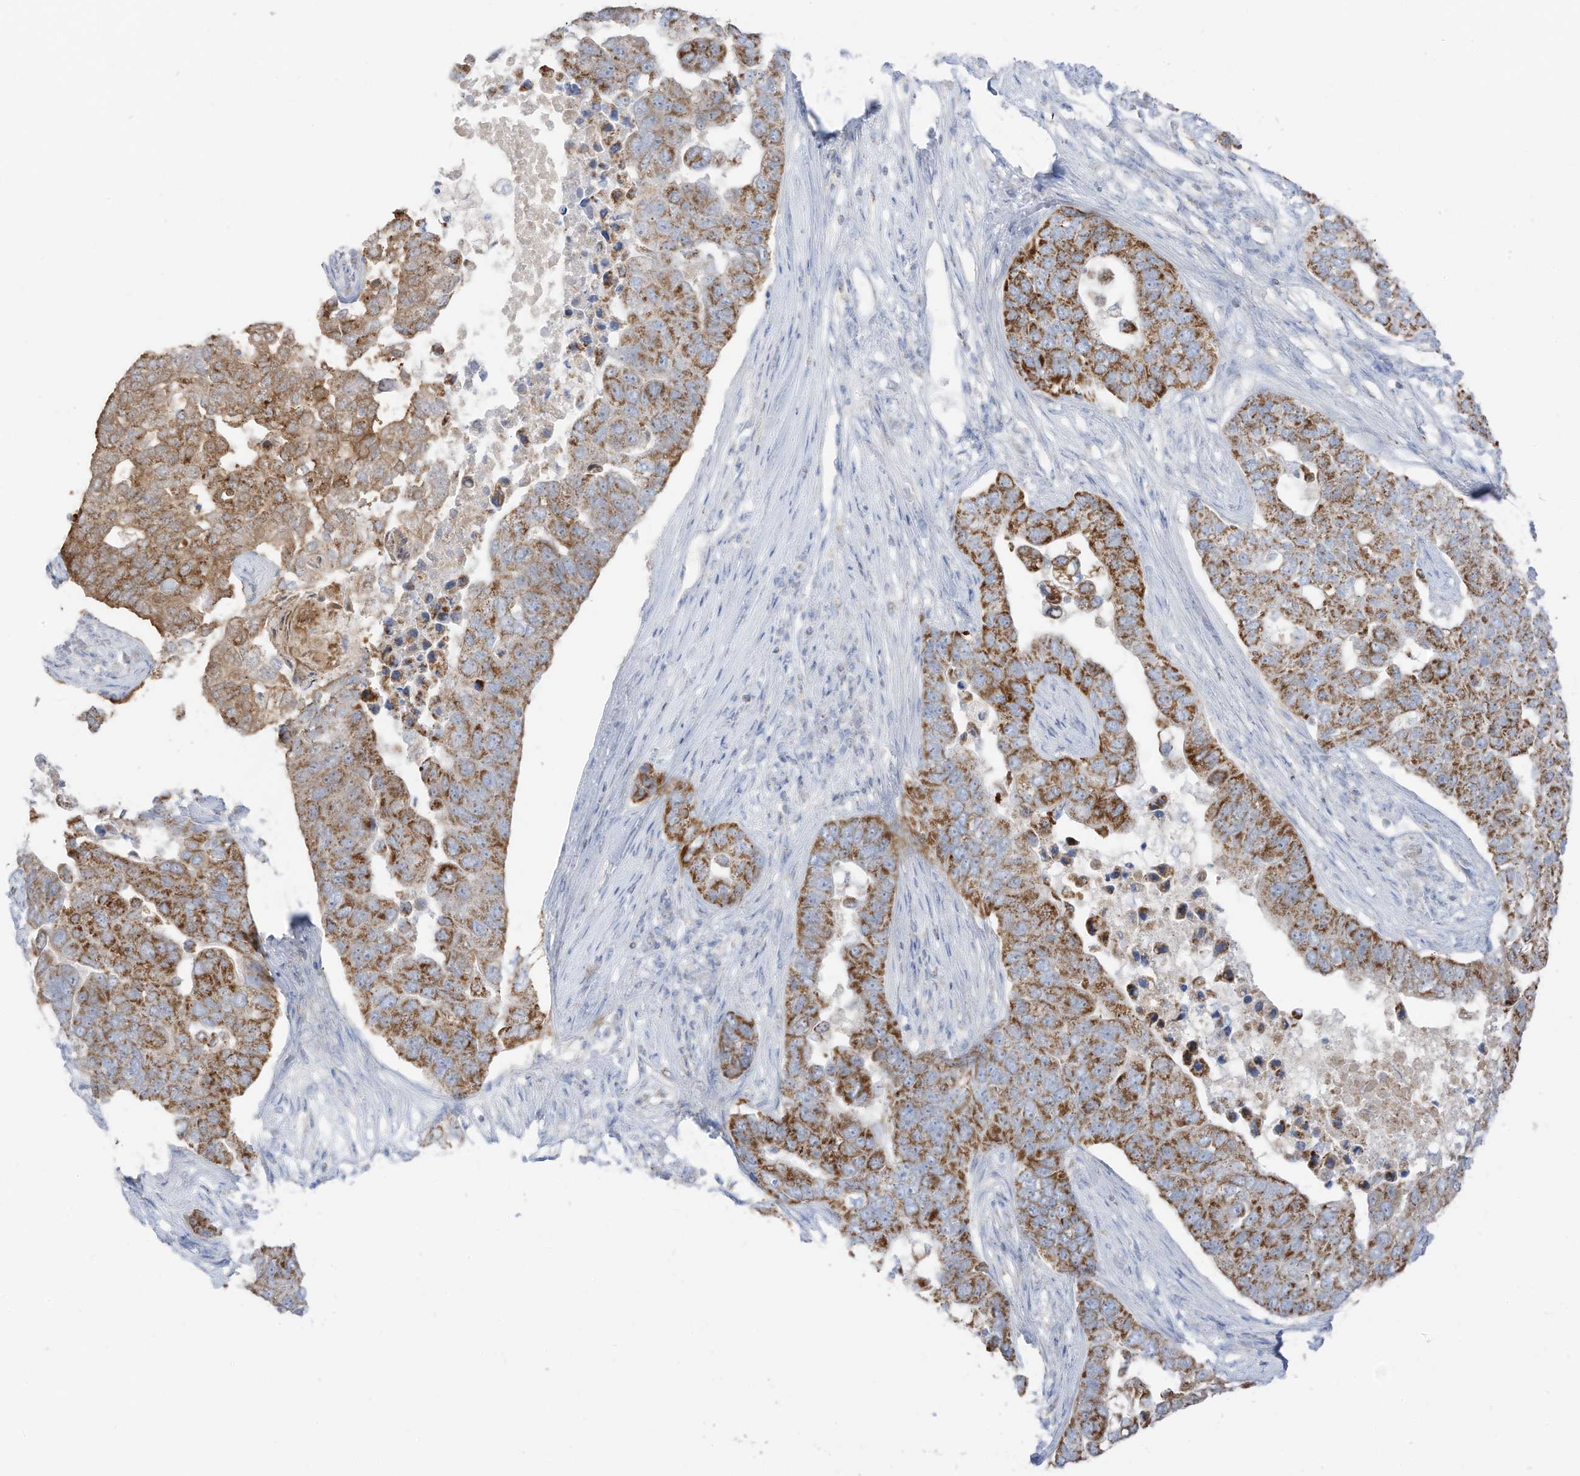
{"staining": {"intensity": "moderate", "quantity": ">75%", "location": "cytoplasmic/membranous"}, "tissue": "pancreatic cancer", "cell_type": "Tumor cells", "image_type": "cancer", "snomed": [{"axis": "morphology", "description": "Adenocarcinoma, NOS"}, {"axis": "topography", "description": "Pancreas"}], "caption": "Protein staining exhibits moderate cytoplasmic/membranous positivity in approximately >75% of tumor cells in adenocarcinoma (pancreatic).", "gene": "ETHE1", "patient": {"sex": "female", "age": 61}}